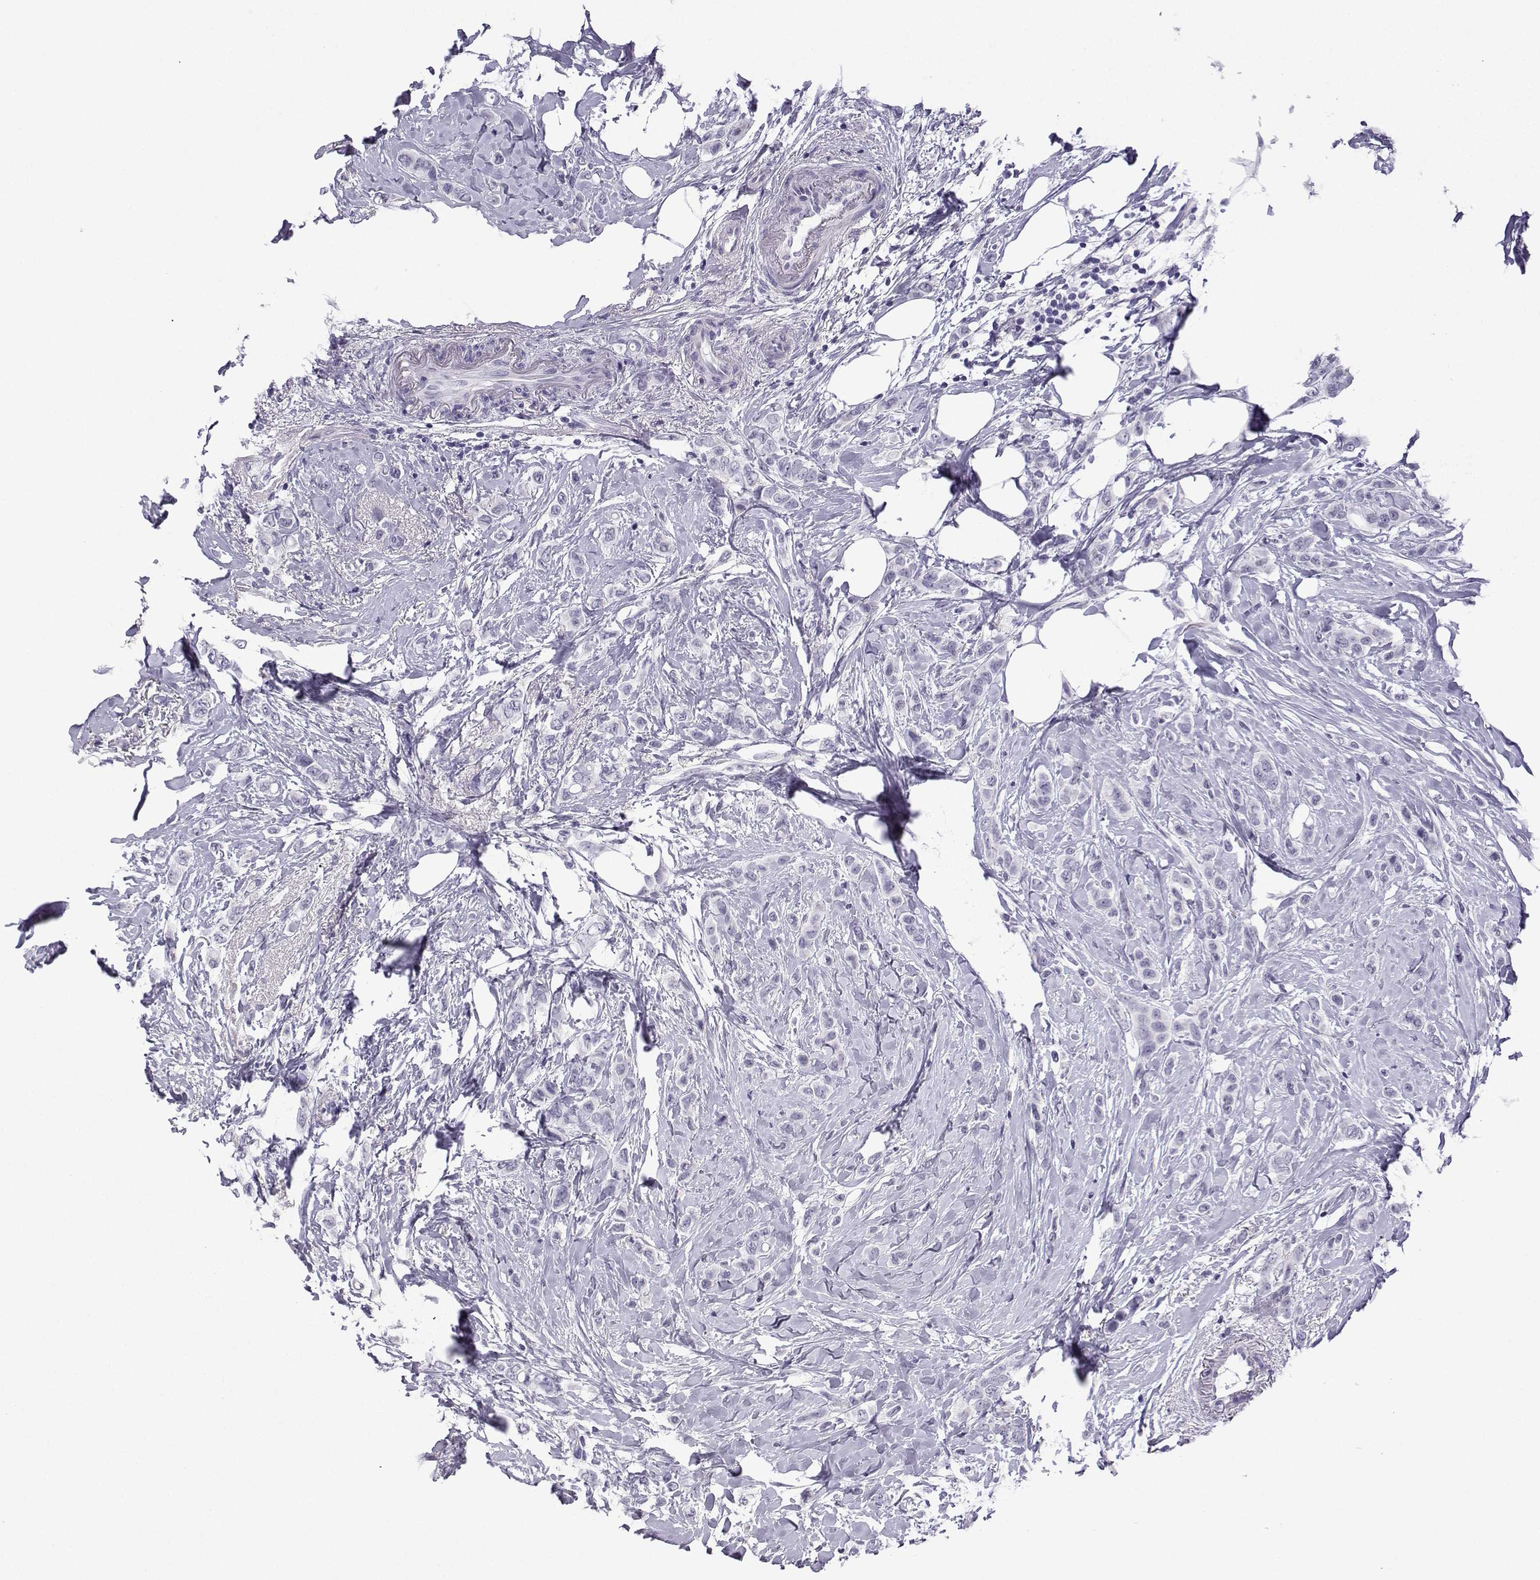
{"staining": {"intensity": "negative", "quantity": "none", "location": "none"}, "tissue": "breast cancer", "cell_type": "Tumor cells", "image_type": "cancer", "snomed": [{"axis": "morphology", "description": "Lobular carcinoma"}, {"axis": "topography", "description": "Breast"}], "caption": "This is an IHC micrograph of breast cancer (lobular carcinoma). There is no positivity in tumor cells.", "gene": "MRGBP", "patient": {"sex": "female", "age": 66}}